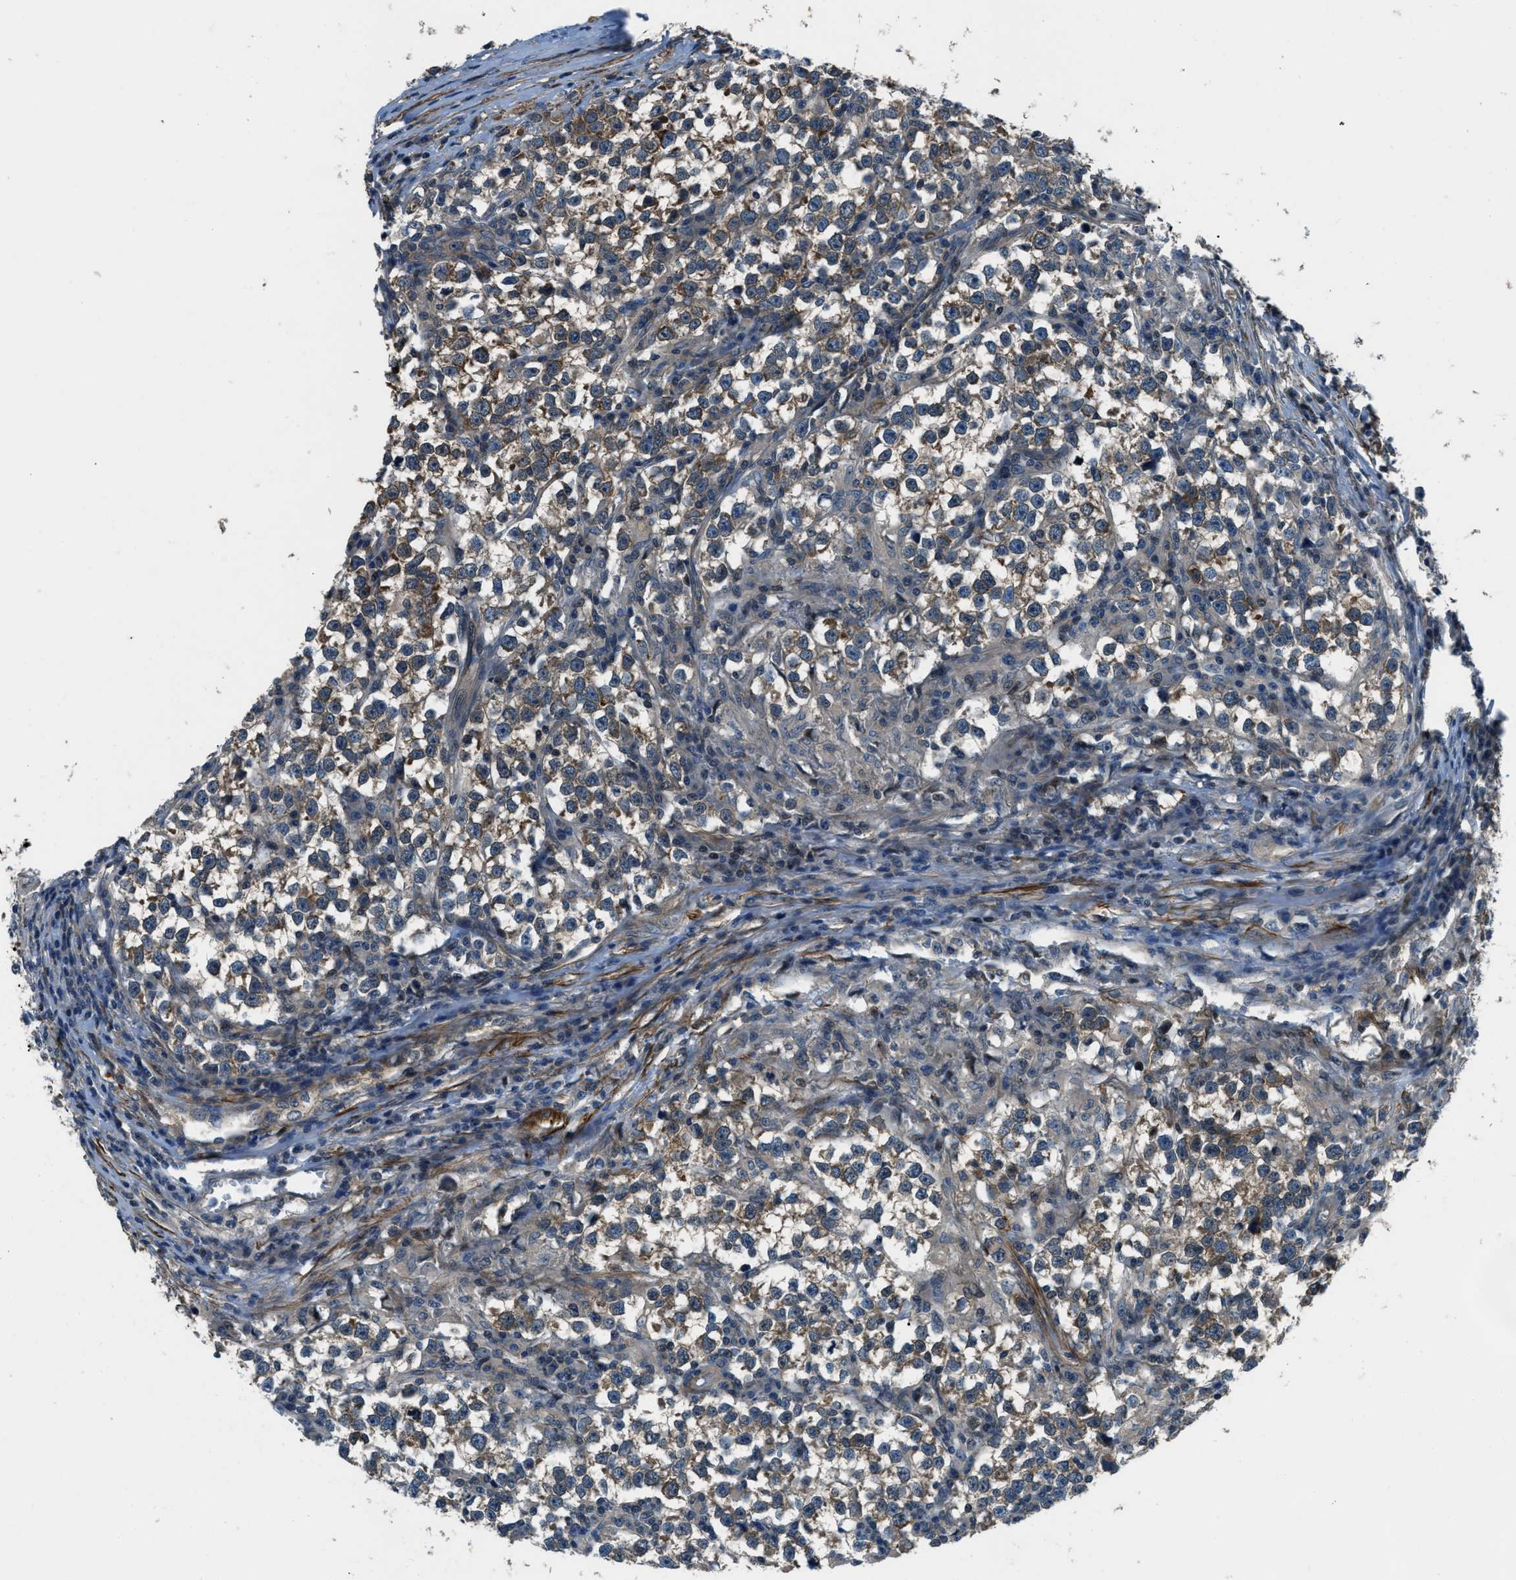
{"staining": {"intensity": "weak", "quantity": ">75%", "location": "cytoplasmic/membranous"}, "tissue": "testis cancer", "cell_type": "Tumor cells", "image_type": "cancer", "snomed": [{"axis": "morphology", "description": "Normal tissue, NOS"}, {"axis": "morphology", "description": "Seminoma, NOS"}, {"axis": "topography", "description": "Testis"}], "caption": "This is a histology image of immunohistochemistry (IHC) staining of seminoma (testis), which shows weak positivity in the cytoplasmic/membranous of tumor cells.", "gene": "NUDCD3", "patient": {"sex": "male", "age": 43}}